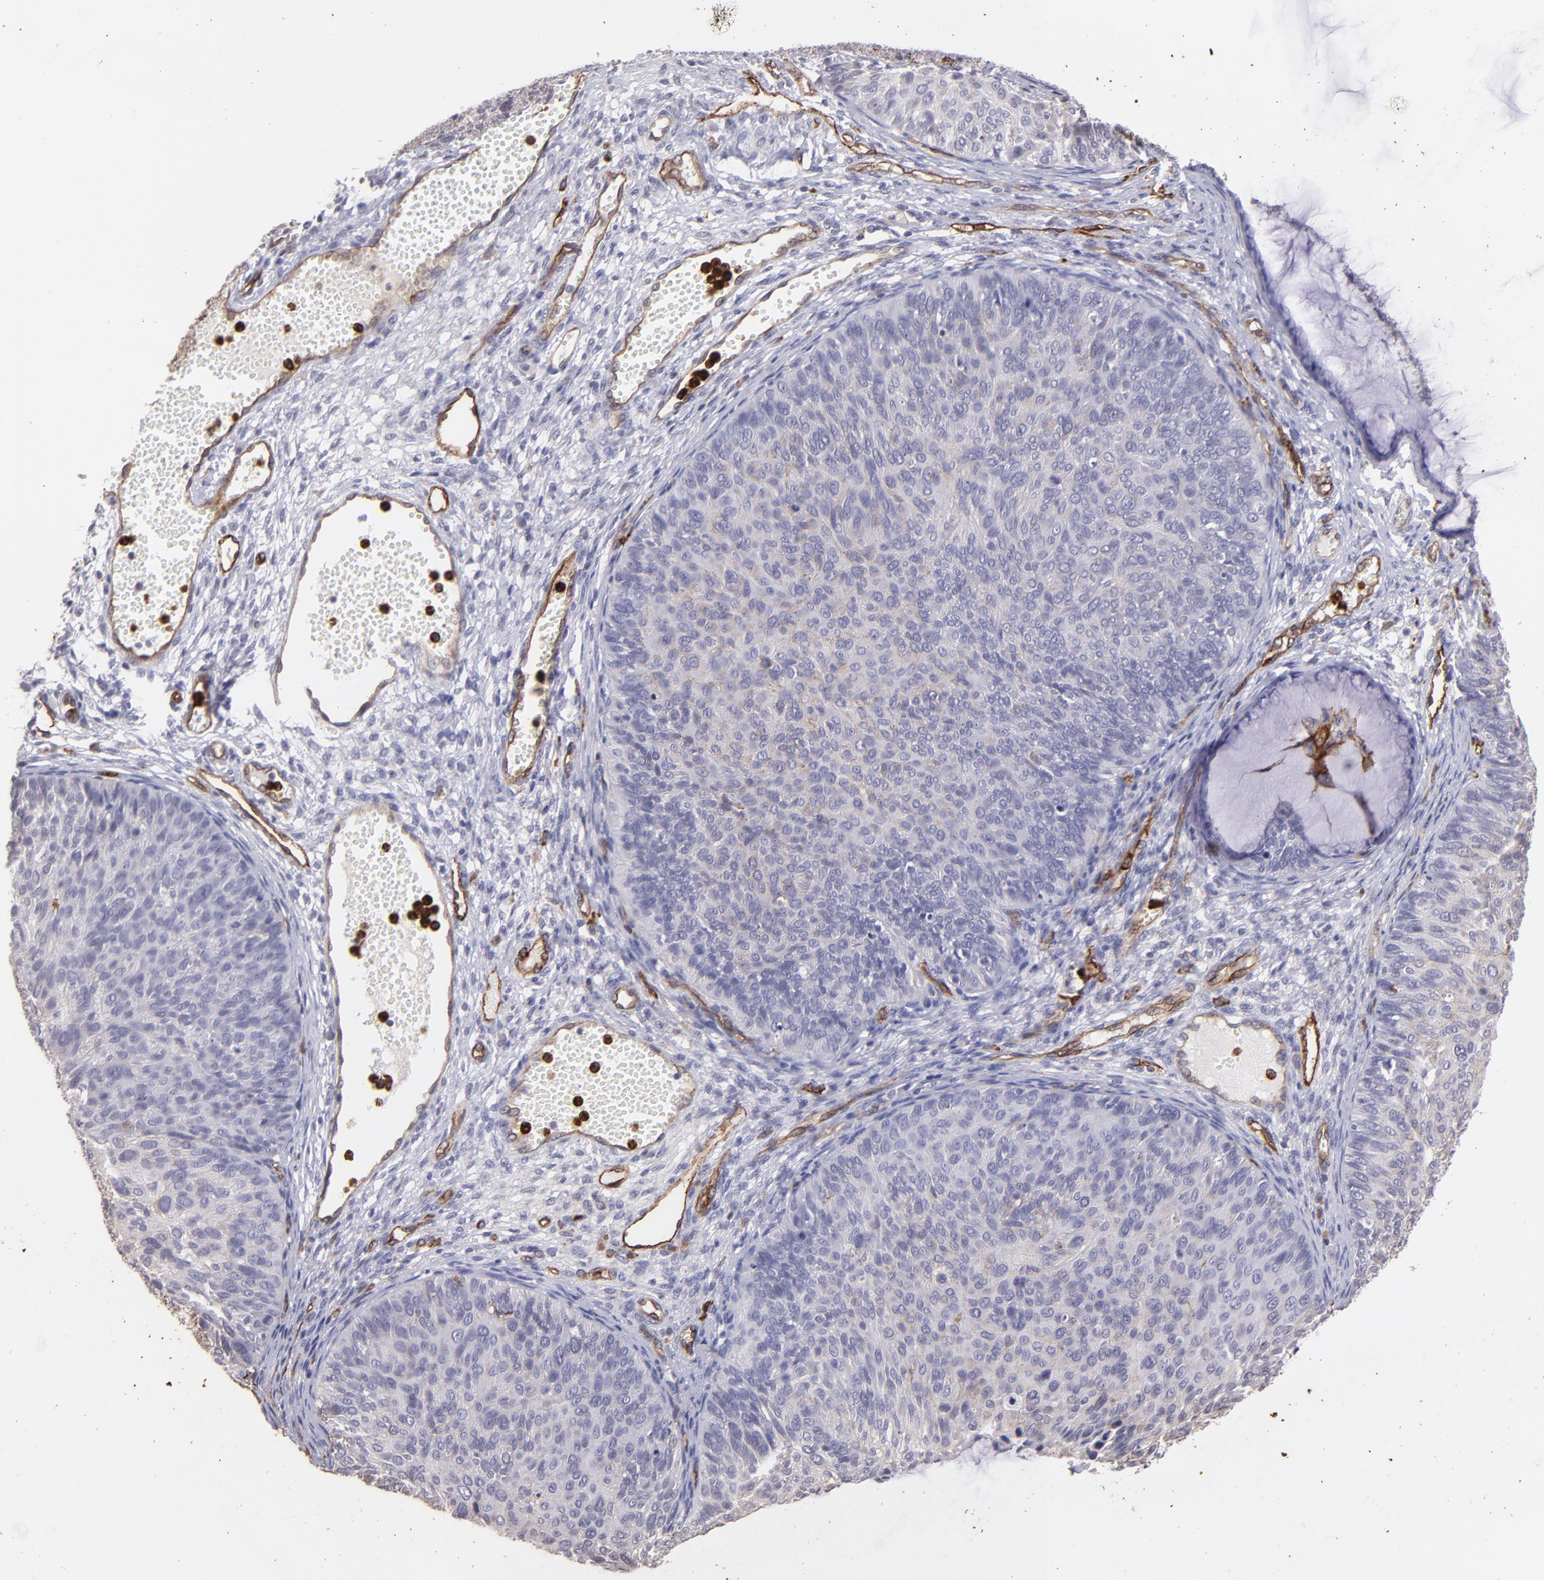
{"staining": {"intensity": "negative", "quantity": "none", "location": "none"}, "tissue": "cervical cancer", "cell_type": "Tumor cells", "image_type": "cancer", "snomed": [{"axis": "morphology", "description": "Squamous cell carcinoma, NOS"}, {"axis": "topography", "description": "Cervix"}], "caption": "Immunohistochemical staining of human cervical cancer reveals no significant staining in tumor cells.", "gene": "DYSF", "patient": {"sex": "female", "age": 36}}